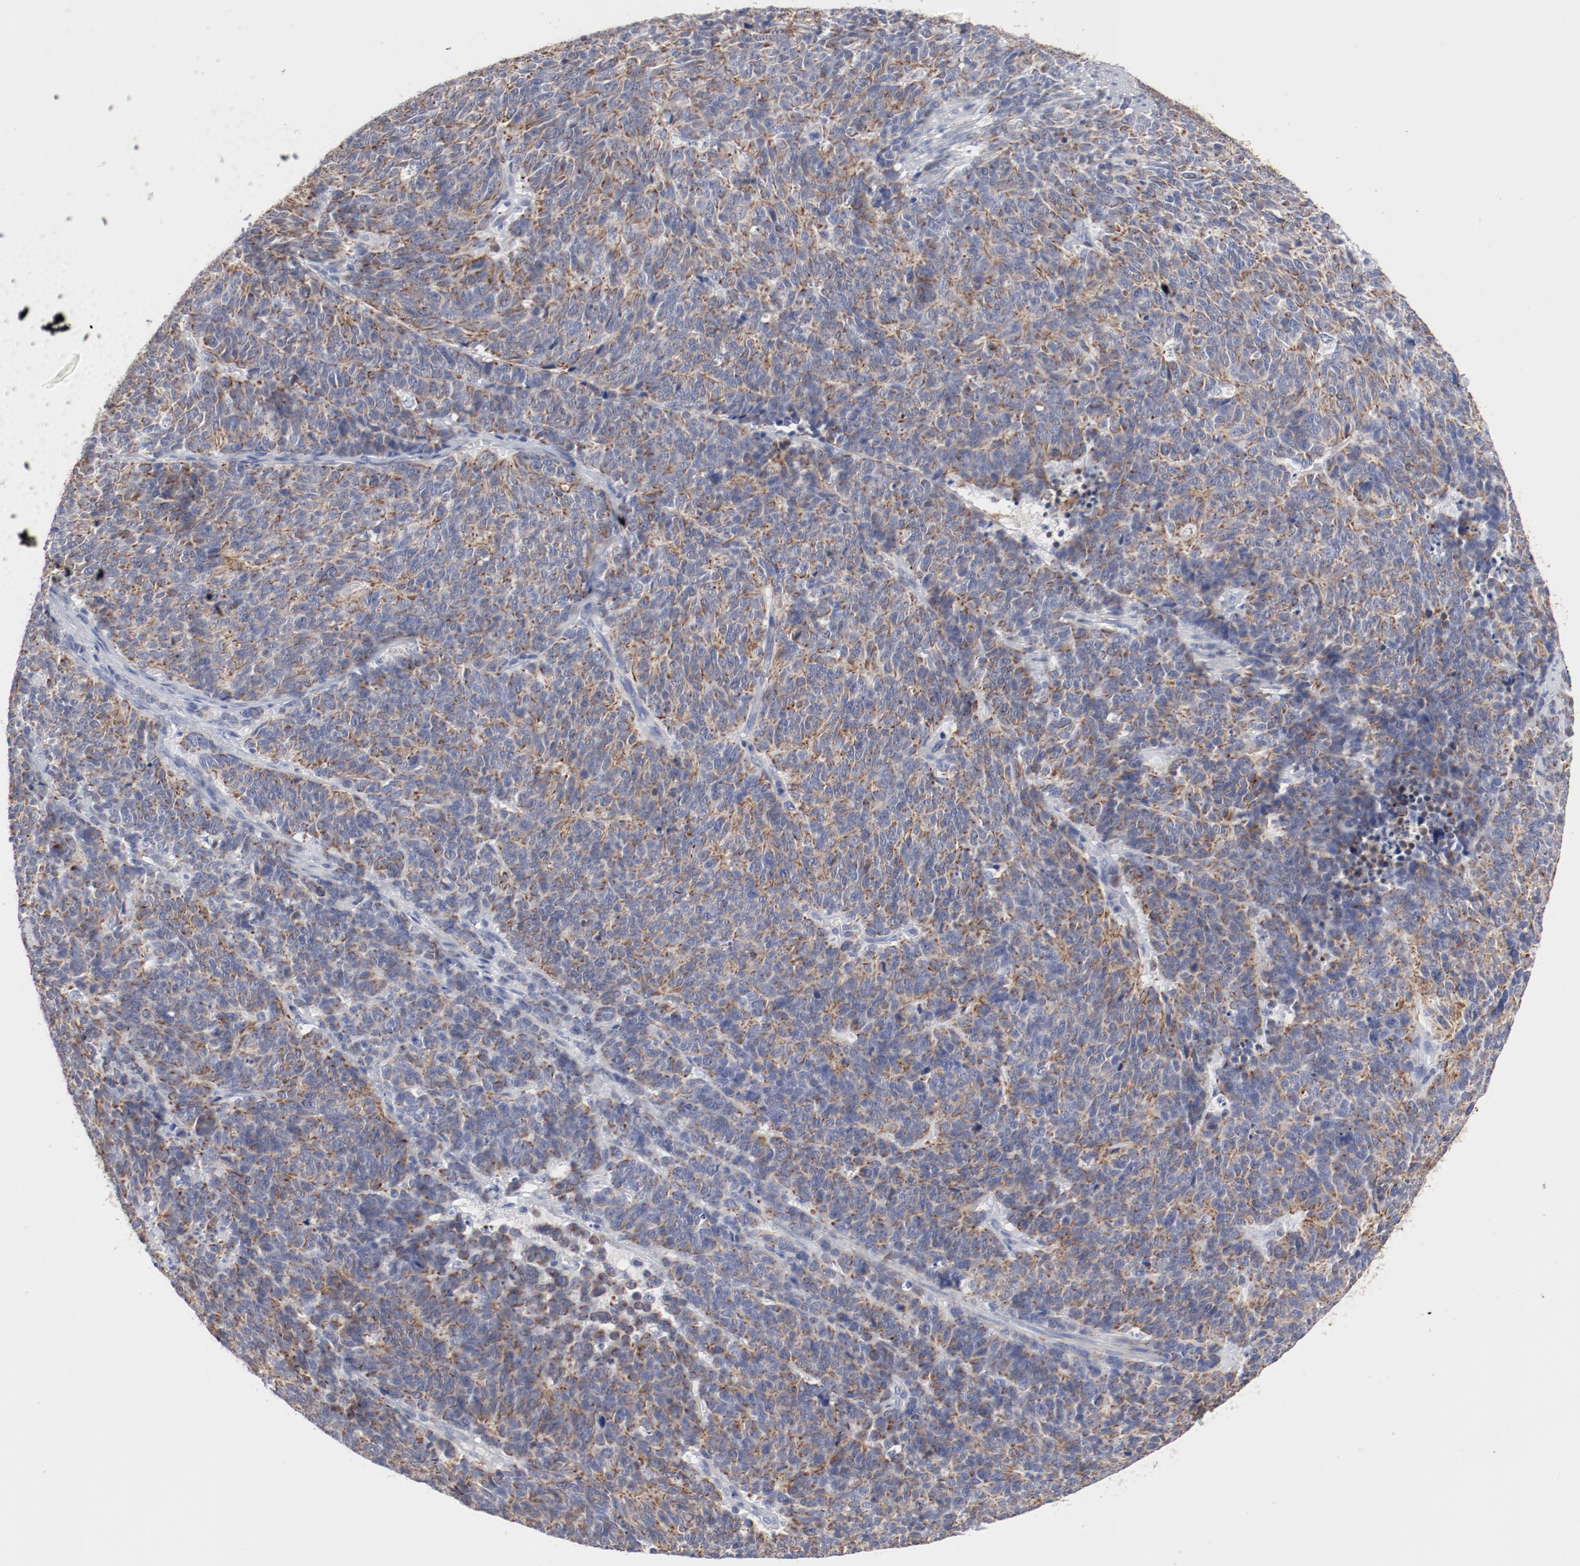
{"staining": {"intensity": "moderate", "quantity": ">75%", "location": "cytoplasmic/membranous"}, "tissue": "lung cancer", "cell_type": "Tumor cells", "image_type": "cancer", "snomed": [{"axis": "morphology", "description": "Neoplasm, malignant, NOS"}, {"axis": "topography", "description": "Lung"}], "caption": "The photomicrograph shows immunohistochemical staining of lung malignant neoplasm. There is moderate cytoplasmic/membranous expression is identified in about >75% of tumor cells. The staining is performed using DAB (3,3'-diaminobenzidine) brown chromogen to label protein expression. The nuclei are counter-stained blue using hematoxylin.", "gene": "TSPAN6", "patient": {"sex": "female", "age": 58}}